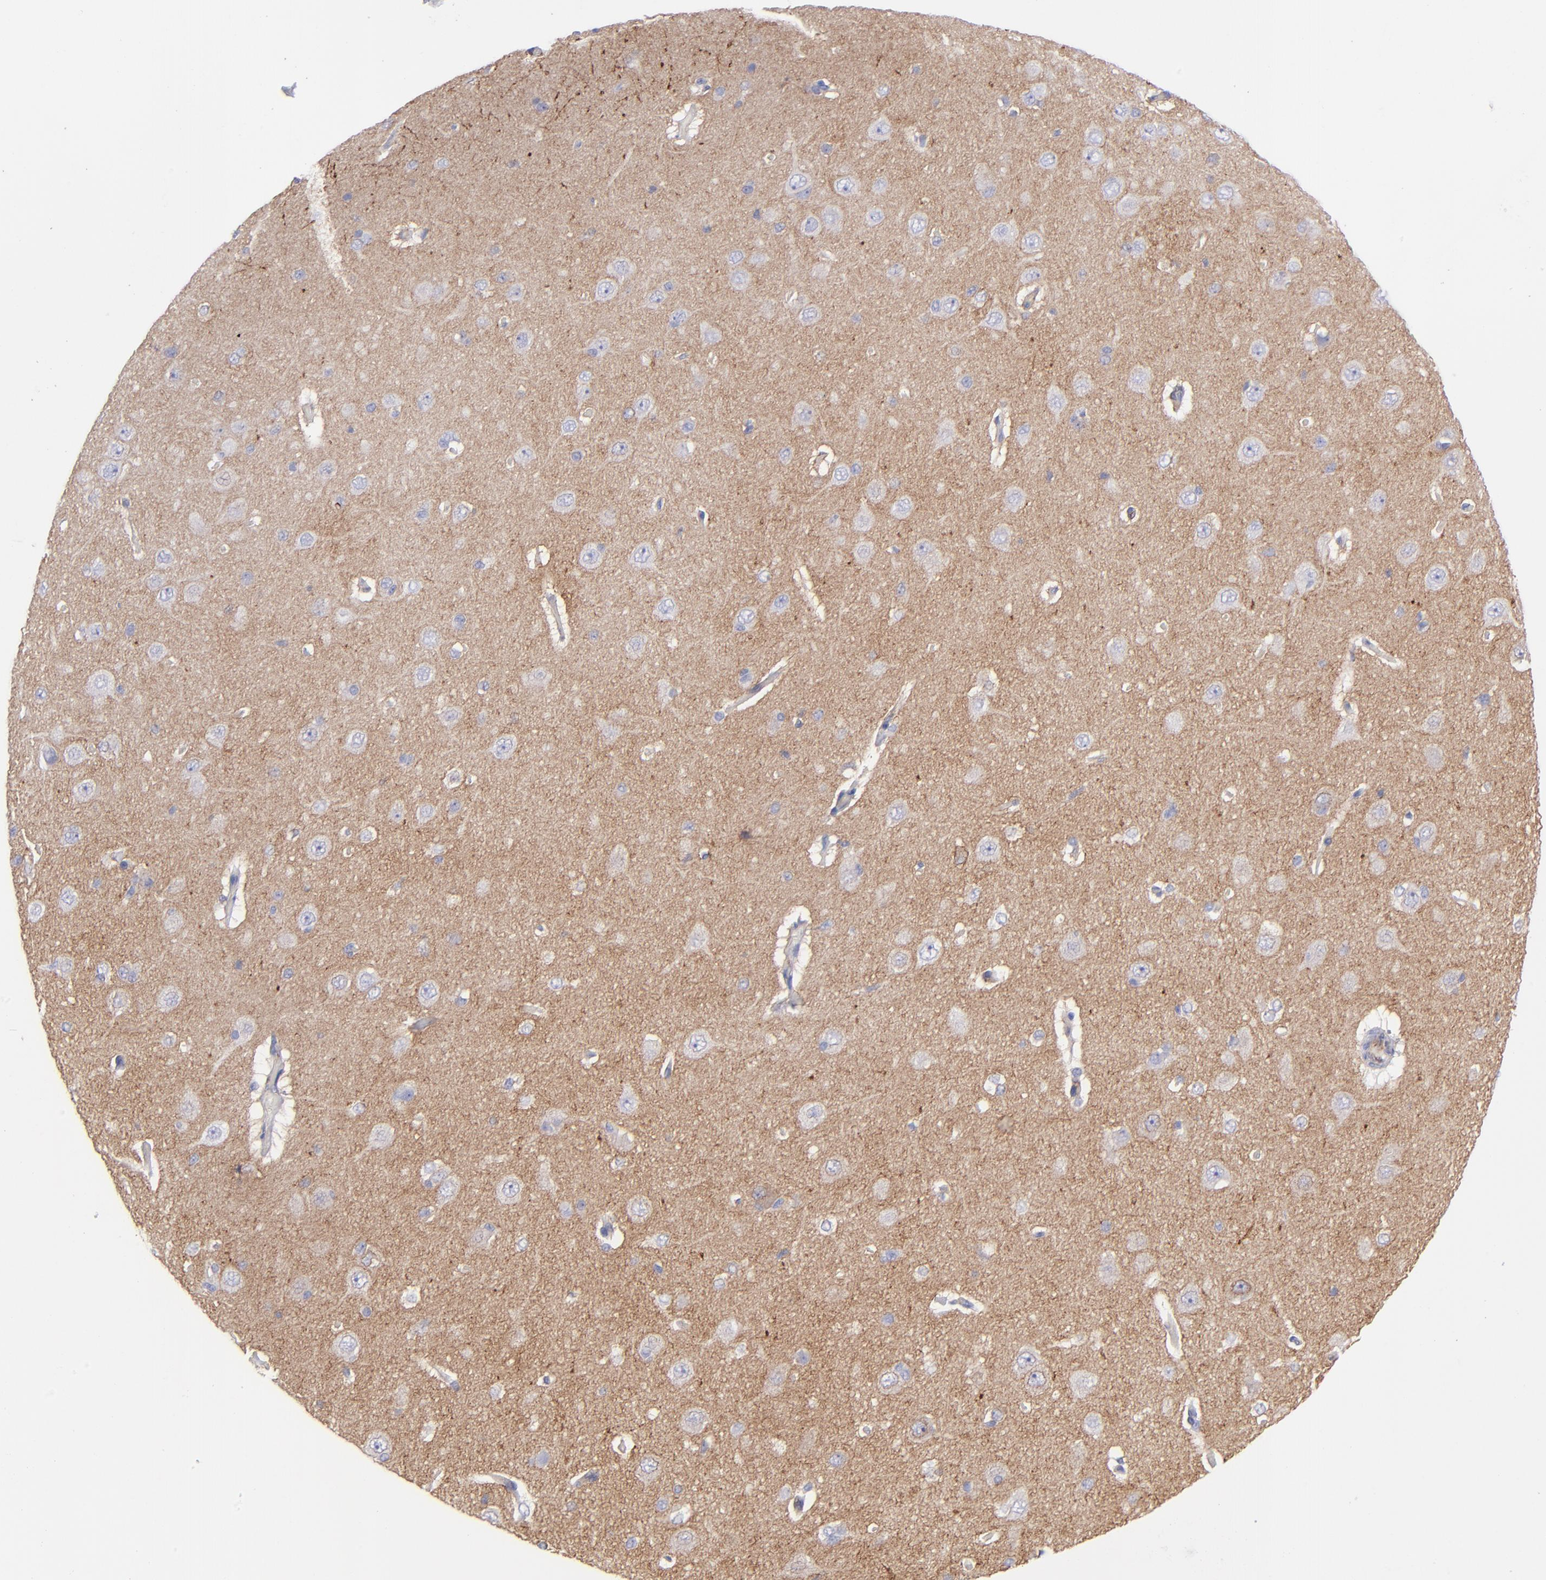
{"staining": {"intensity": "negative", "quantity": "none", "location": "none"}, "tissue": "cerebral cortex", "cell_type": "Endothelial cells", "image_type": "normal", "snomed": [{"axis": "morphology", "description": "Normal tissue, NOS"}, {"axis": "topography", "description": "Cerebral cortex"}], "caption": "This is a histopathology image of immunohistochemistry (IHC) staining of benign cerebral cortex, which shows no positivity in endothelial cells. (DAB (3,3'-diaminobenzidine) IHC, high magnification).", "gene": "AHNAK2", "patient": {"sex": "female", "age": 45}}